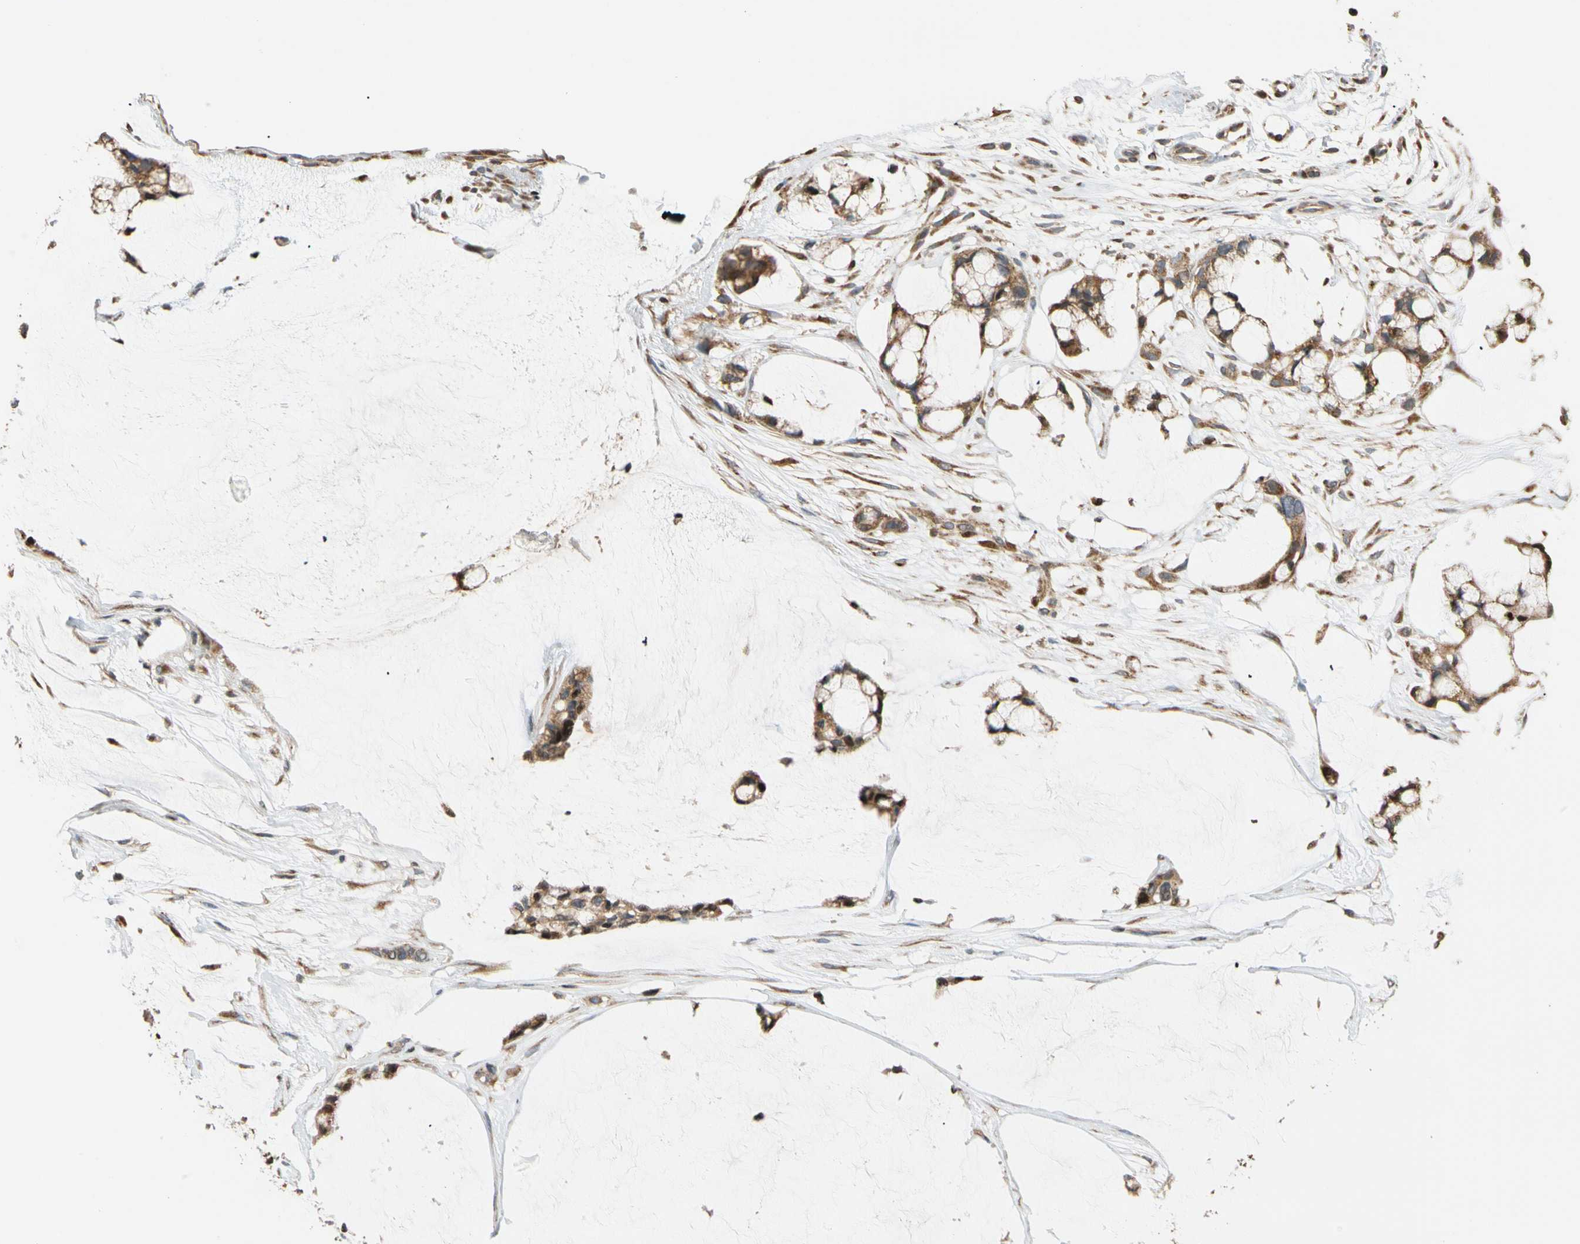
{"staining": {"intensity": "strong", "quantity": ">75%", "location": "cytoplasmic/membranous,nuclear"}, "tissue": "ovarian cancer", "cell_type": "Tumor cells", "image_type": "cancer", "snomed": [{"axis": "morphology", "description": "Cystadenocarcinoma, mucinous, NOS"}, {"axis": "topography", "description": "Ovary"}], "caption": "A high-resolution image shows immunohistochemistry (IHC) staining of ovarian mucinous cystadenocarcinoma, which demonstrates strong cytoplasmic/membranous and nuclear expression in approximately >75% of tumor cells.", "gene": "IP6K2", "patient": {"sex": "female", "age": 39}}